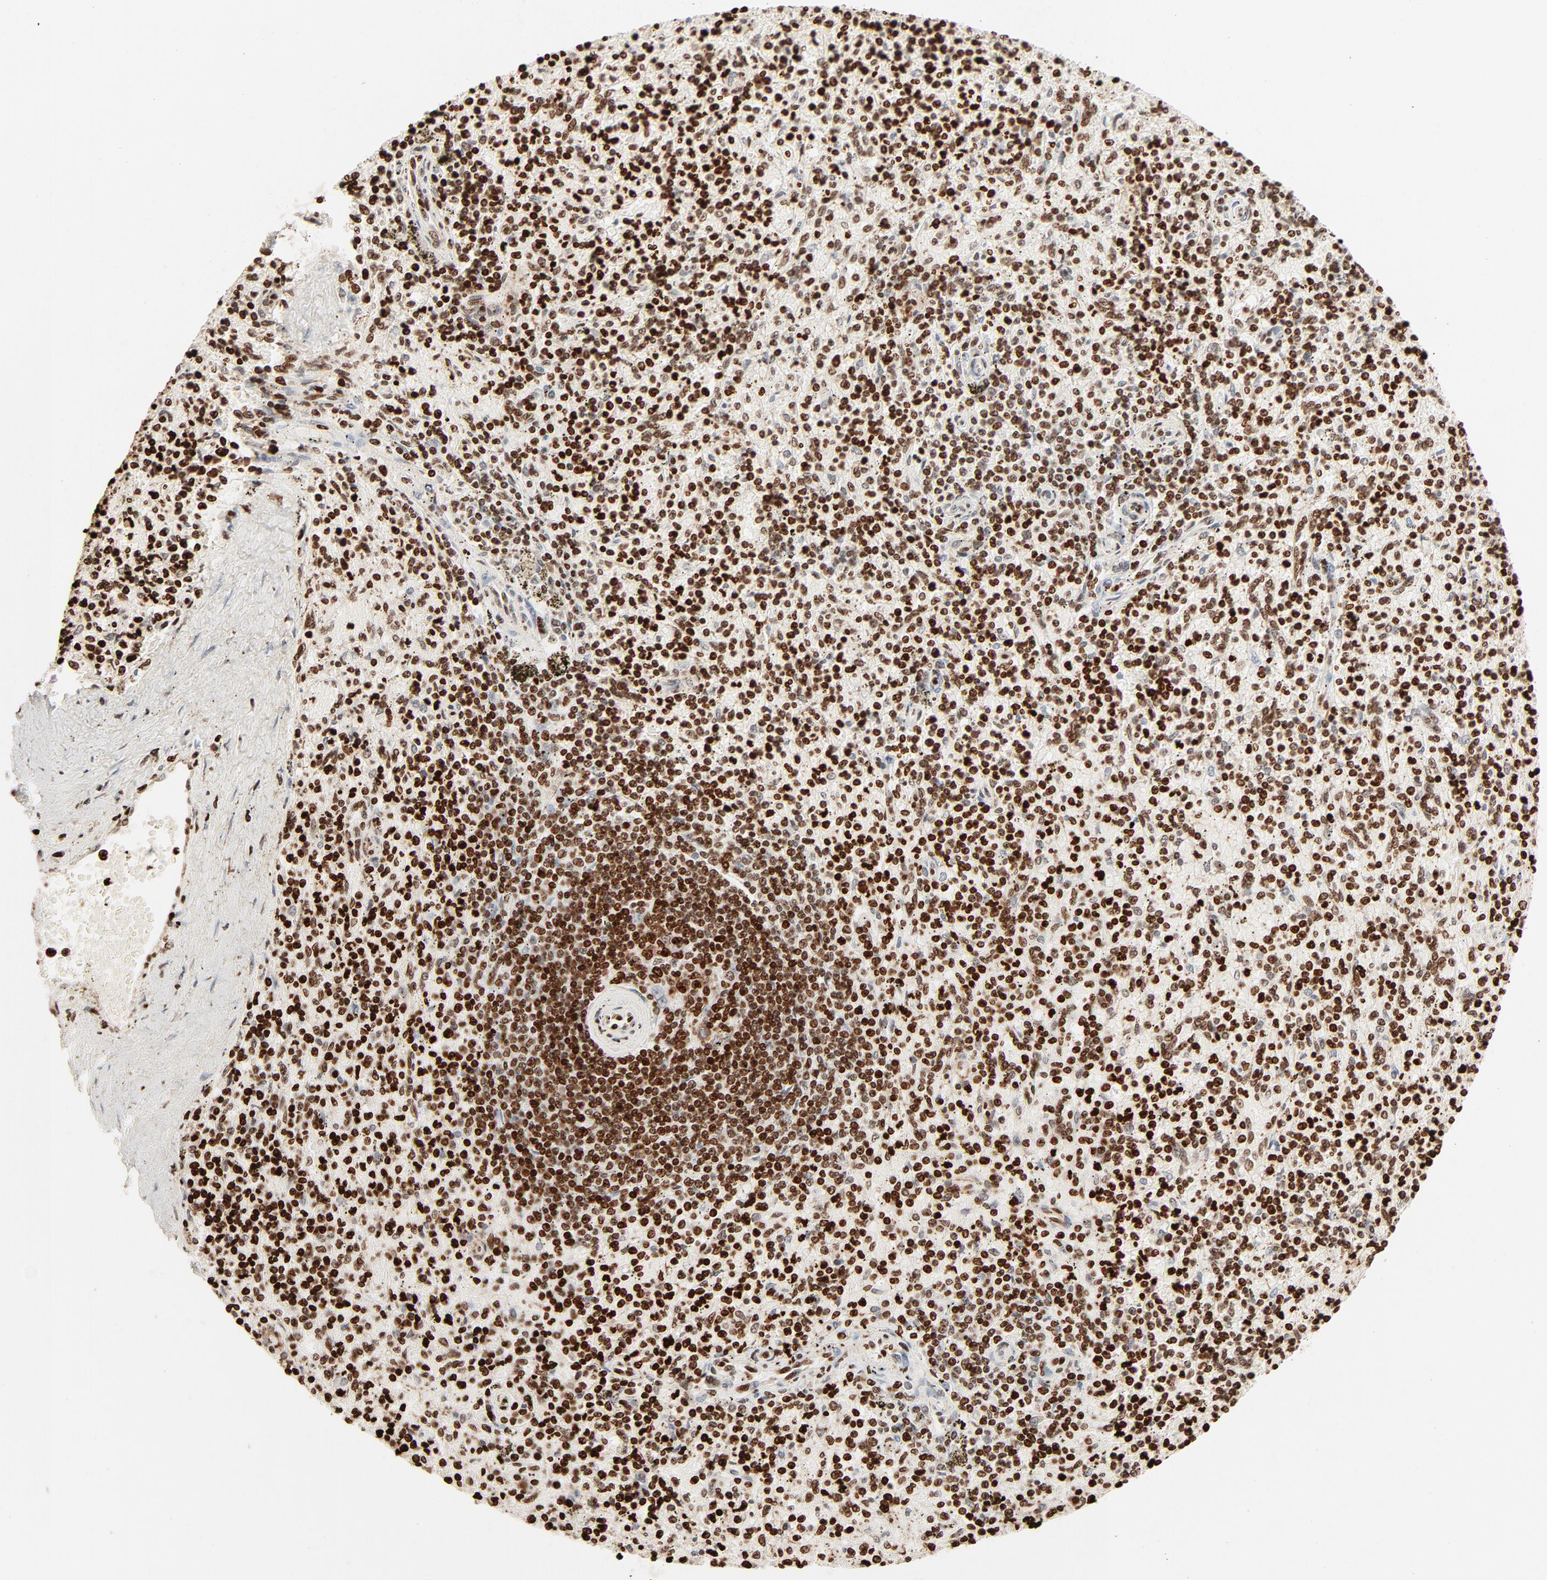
{"staining": {"intensity": "strong", "quantity": ">75%", "location": "nuclear"}, "tissue": "spleen", "cell_type": "Cells in red pulp", "image_type": "normal", "snomed": [{"axis": "morphology", "description": "Normal tissue, NOS"}, {"axis": "topography", "description": "Spleen"}], "caption": "Immunohistochemistry (IHC) (DAB (3,3'-diaminobenzidine)) staining of unremarkable spleen reveals strong nuclear protein staining in approximately >75% of cells in red pulp.", "gene": "HMGB1", "patient": {"sex": "female", "age": 43}}